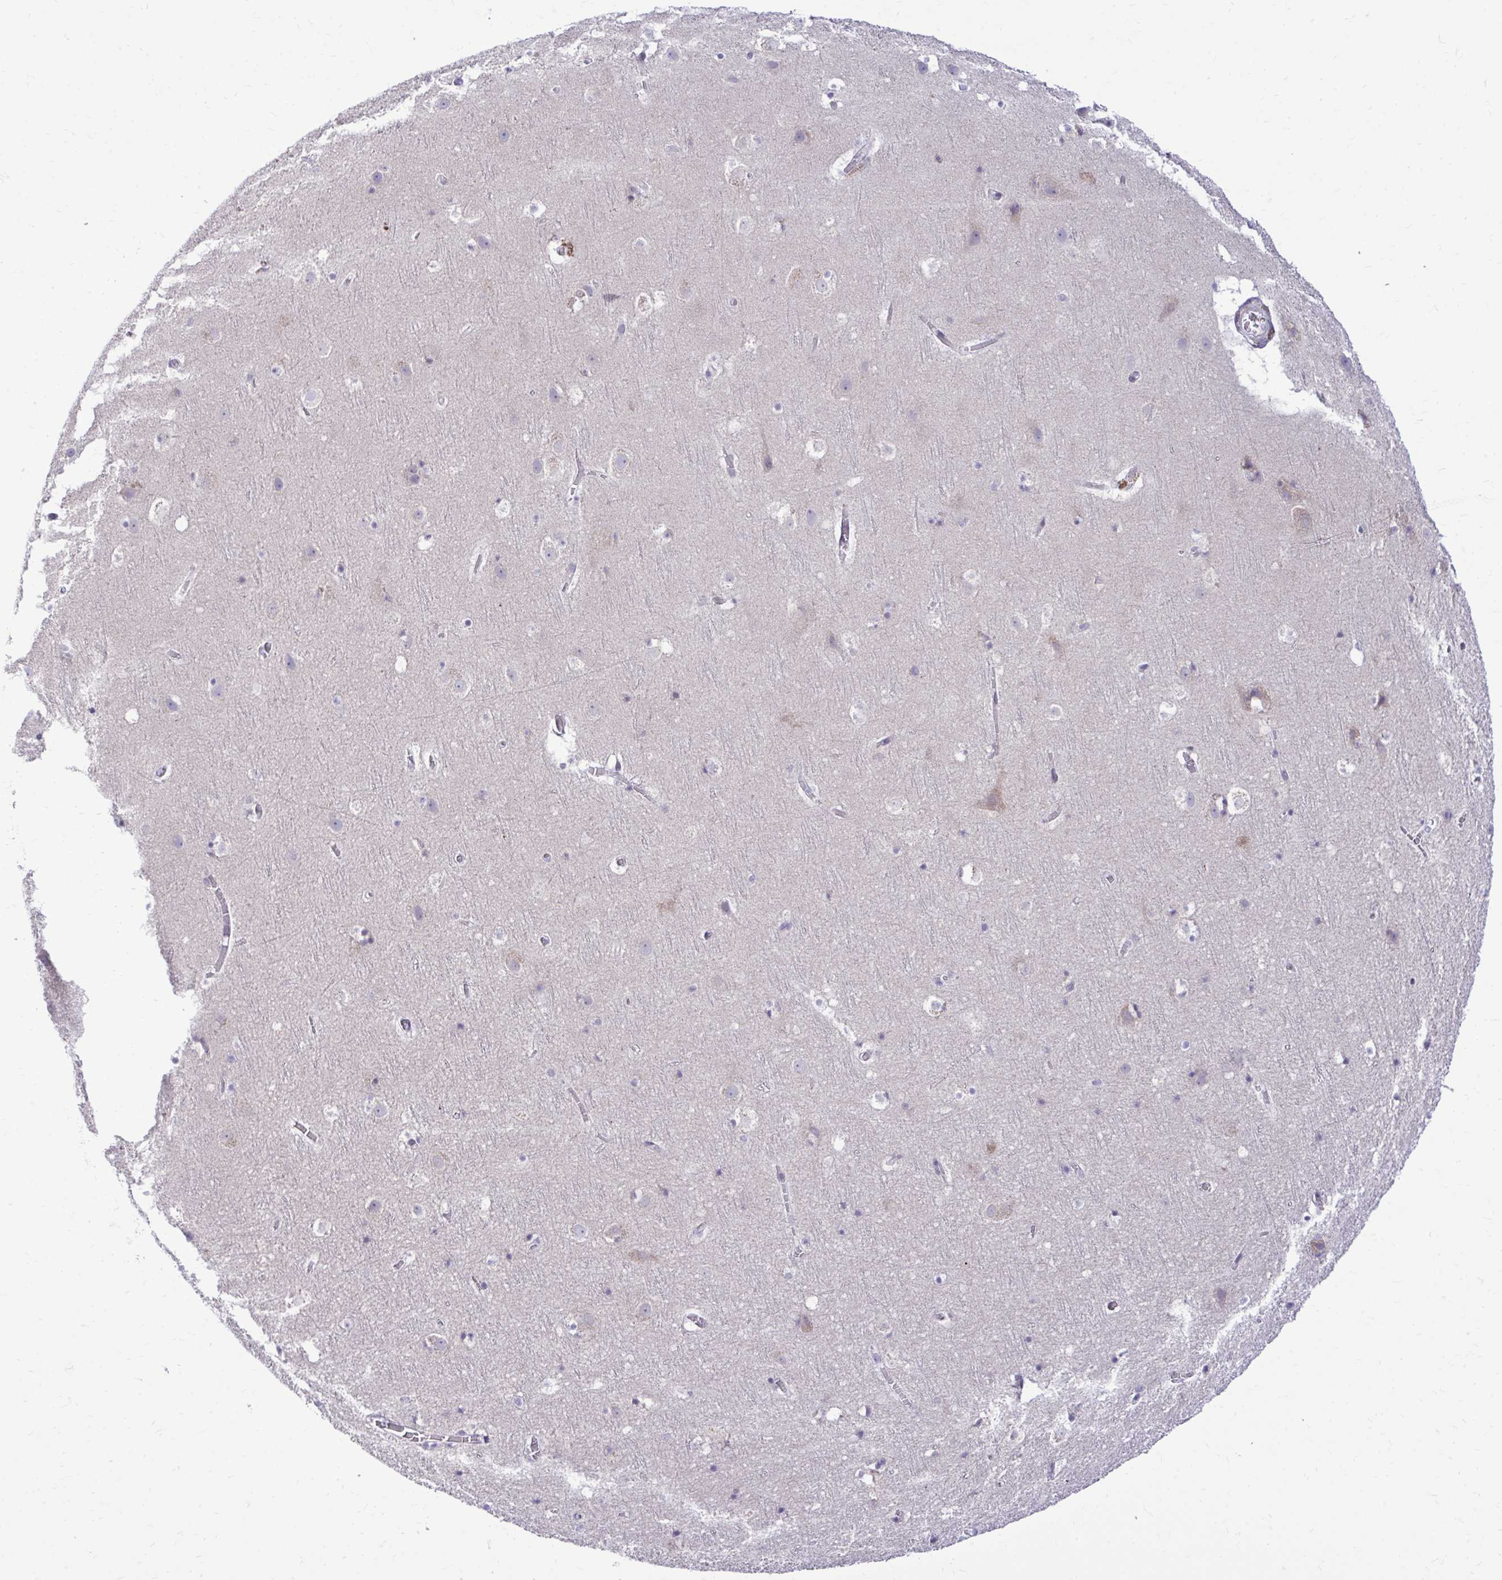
{"staining": {"intensity": "negative", "quantity": "none", "location": "none"}, "tissue": "cerebral cortex", "cell_type": "Endothelial cells", "image_type": "normal", "snomed": [{"axis": "morphology", "description": "Normal tissue, NOS"}, {"axis": "topography", "description": "Cerebral cortex"}], "caption": "Immunohistochemistry image of benign cerebral cortex: human cerebral cortex stained with DAB (3,3'-diaminobenzidine) reveals no significant protein positivity in endothelial cells.", "gene": "METTL9", "patient": {"sex": "female", "age": 42}}